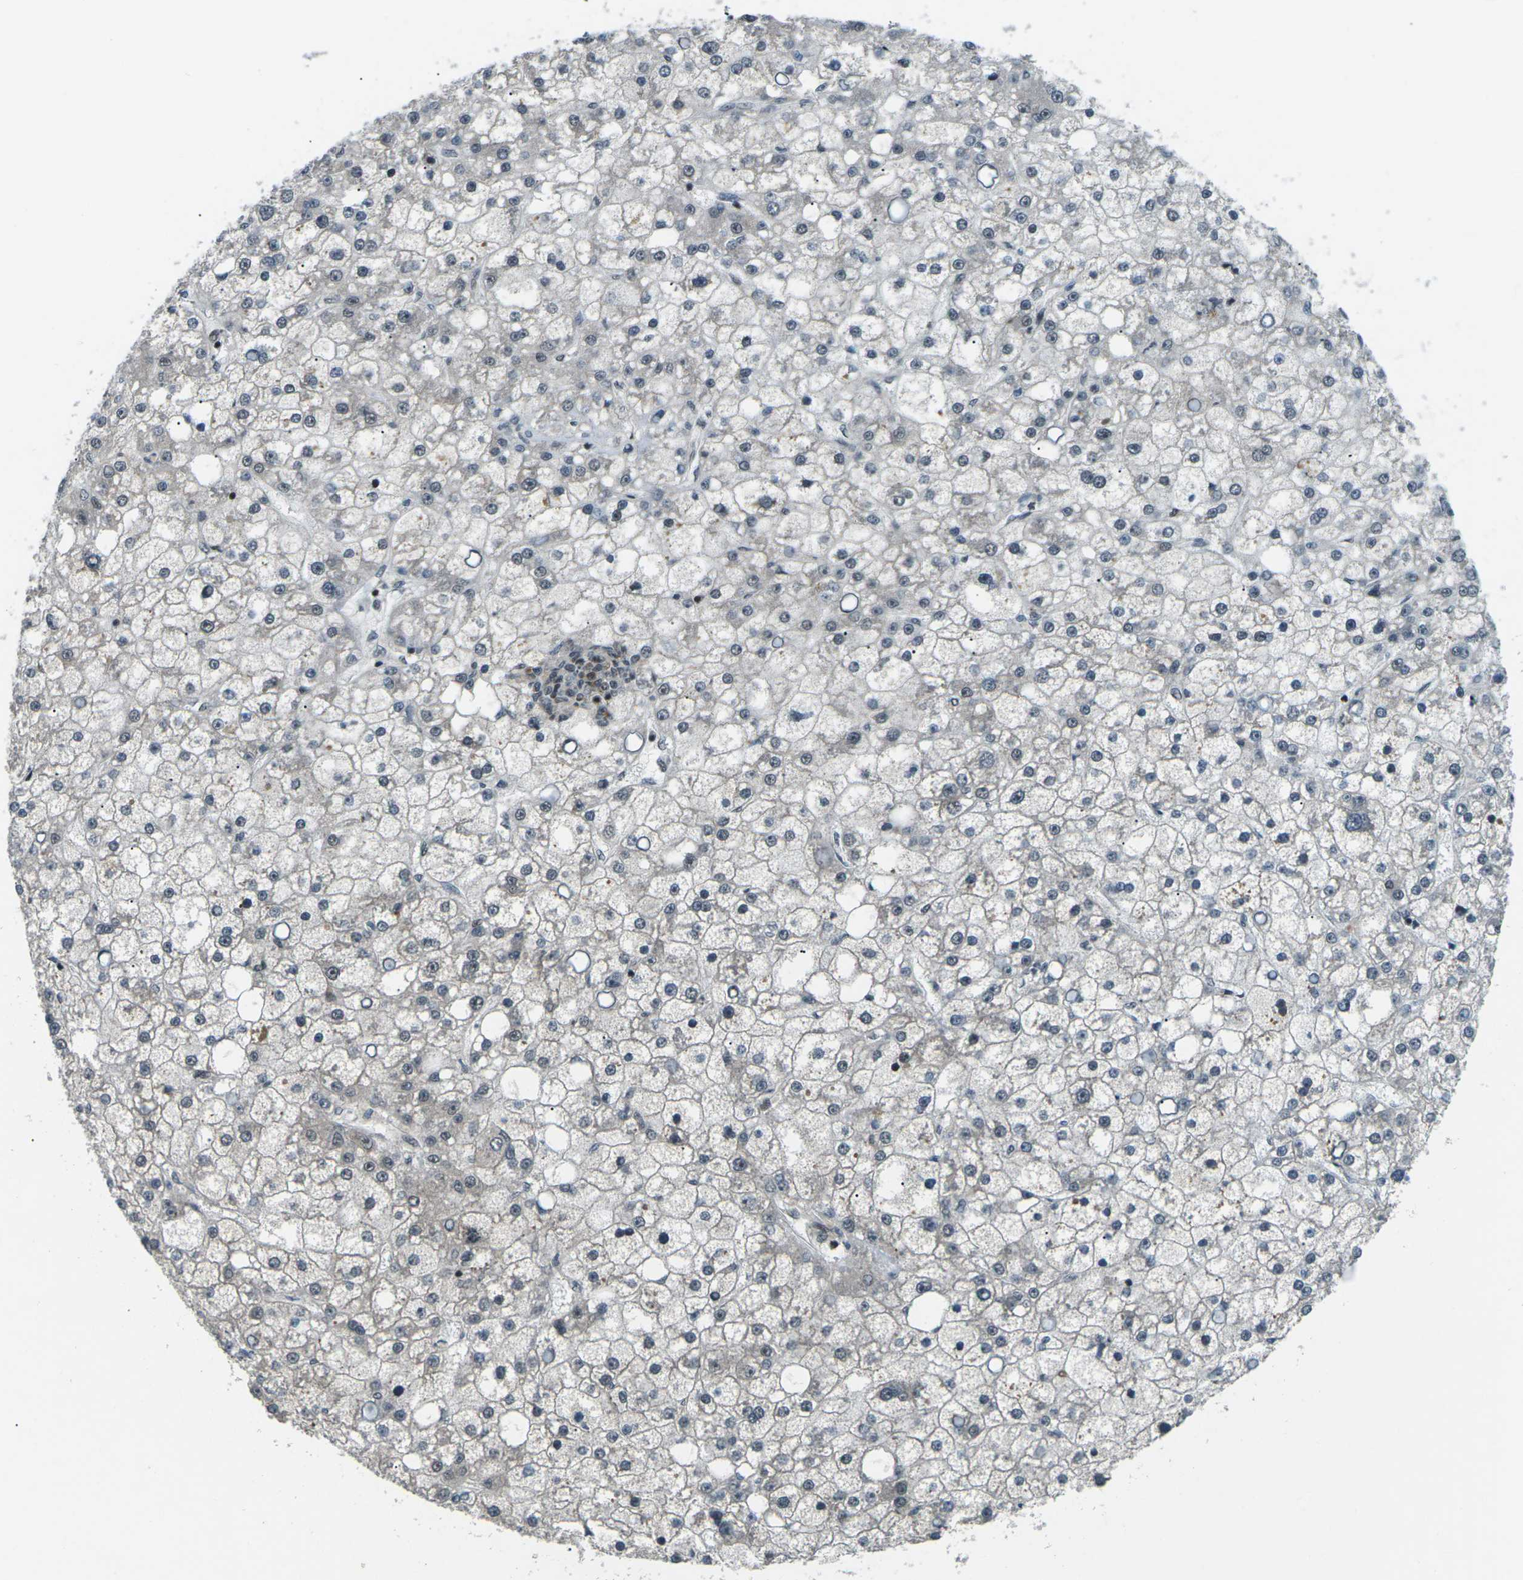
{"staining": {"intensity": "weak", "quantity": "<25%", "location": "nuclear"}, "tissue": "liver cancer", "cell_type": "Tumor cells", "image_type": "cancer", "snomed": [{"axis": "morphology", "description": "Carcinoma, Hepatocellular, NOS"}, {"axis": "topography", "description": "Liver"}], "caption": "This is a histopathology image of IHC staining of liver cancer, which shows no positivity in tumor cells.", "gene": "UBE2S", "patient": {"sex": "male", "age": 67}}